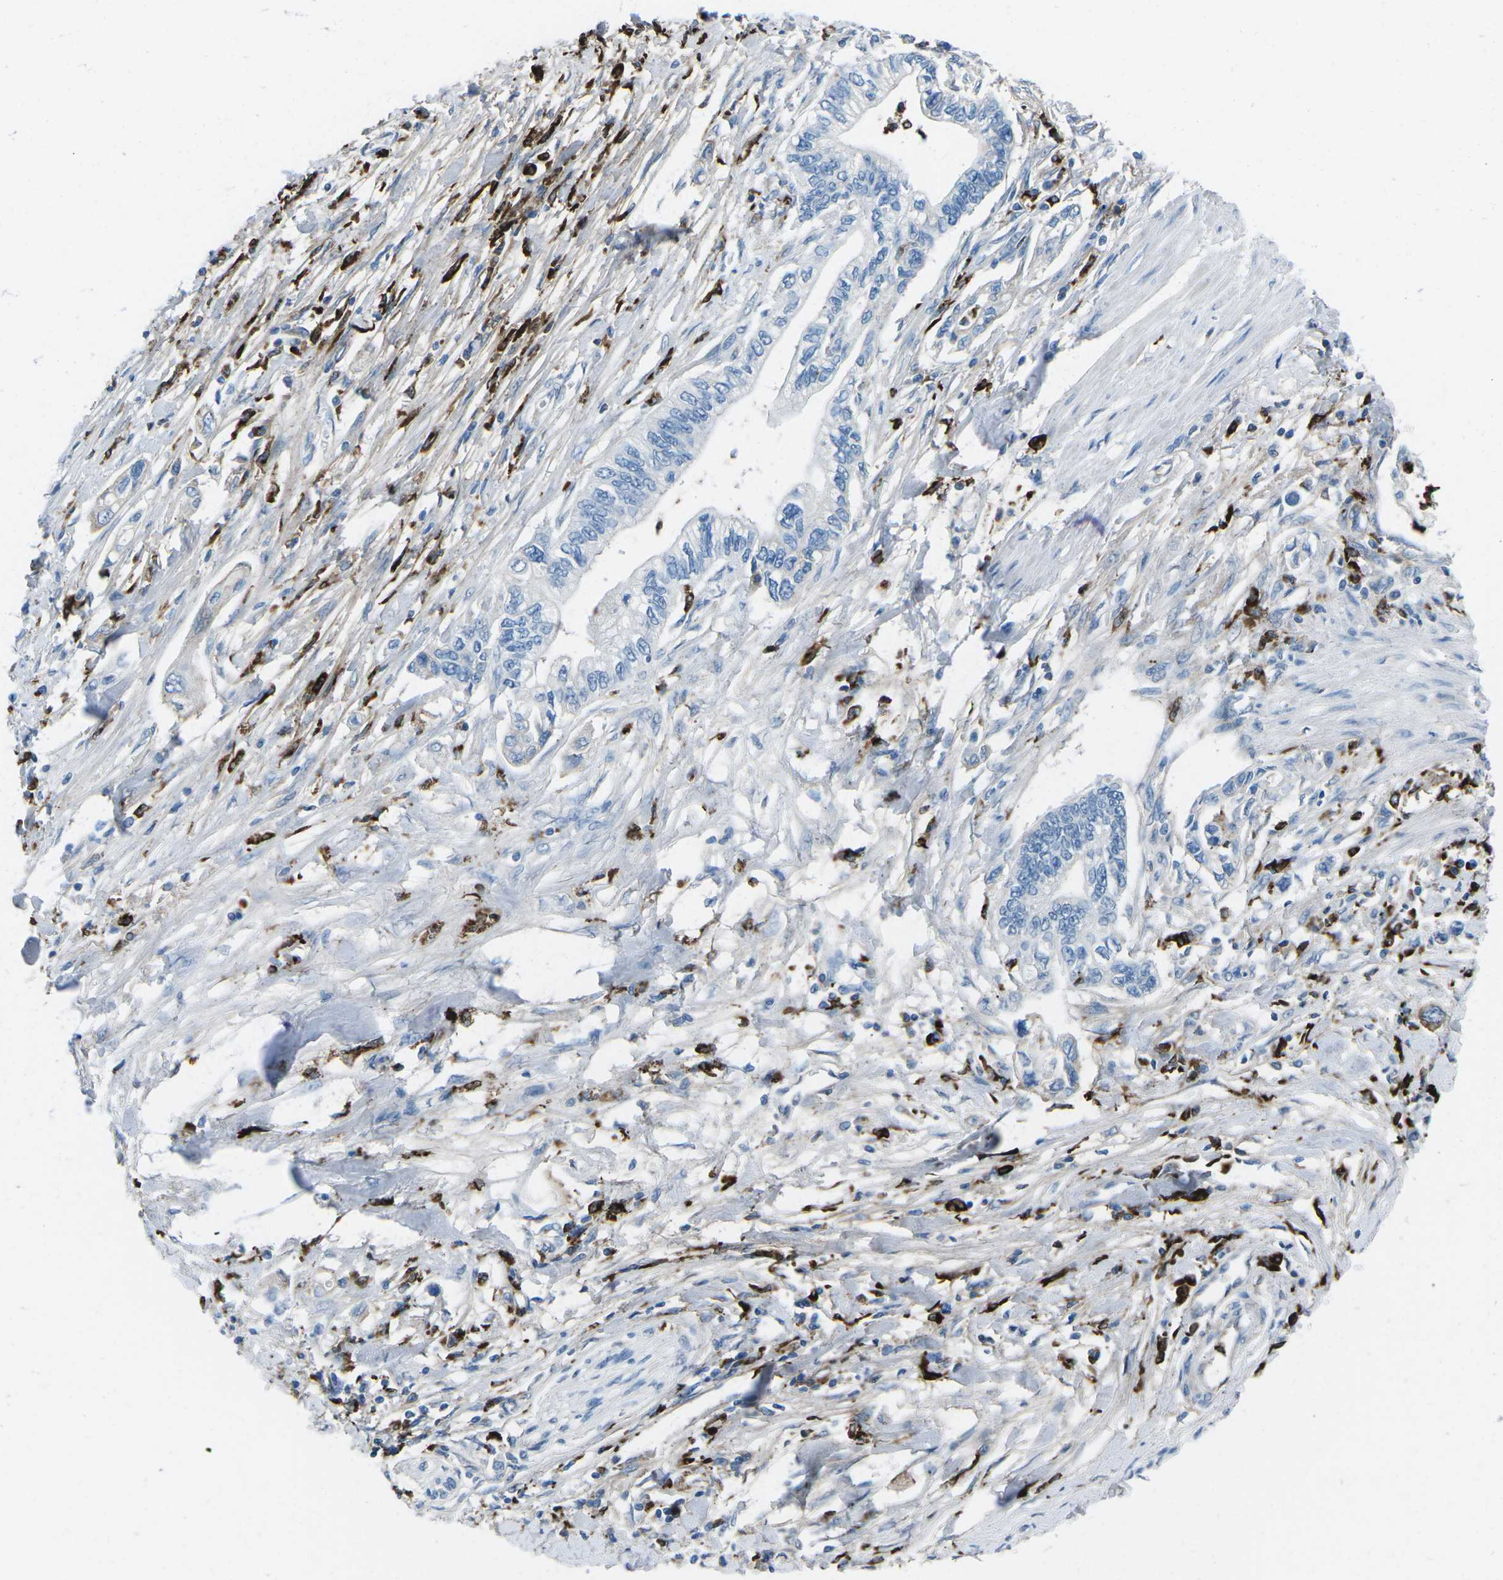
{"staining": {"intensity": "negative", "quantity": "none", "location": "none"}, "tissue": "pancreatic cancer", "cell_type": "Tumor cells", "image_type": "cancer", "snomed": [{"axis": "morphology", "description": "Adenocarcinoma, NOS"}, {"axis": "topography", "description": "Pancreas"}], "caption": "An immunohistochemistry micrograph of pancreatic cancer (adenocarcinoma) is shown. There is no staining in tumor cells of pancreatic cancer (adenocarcinoma).", "gene": "FCN1", "patient": {"sex": "male", "age": 56}}